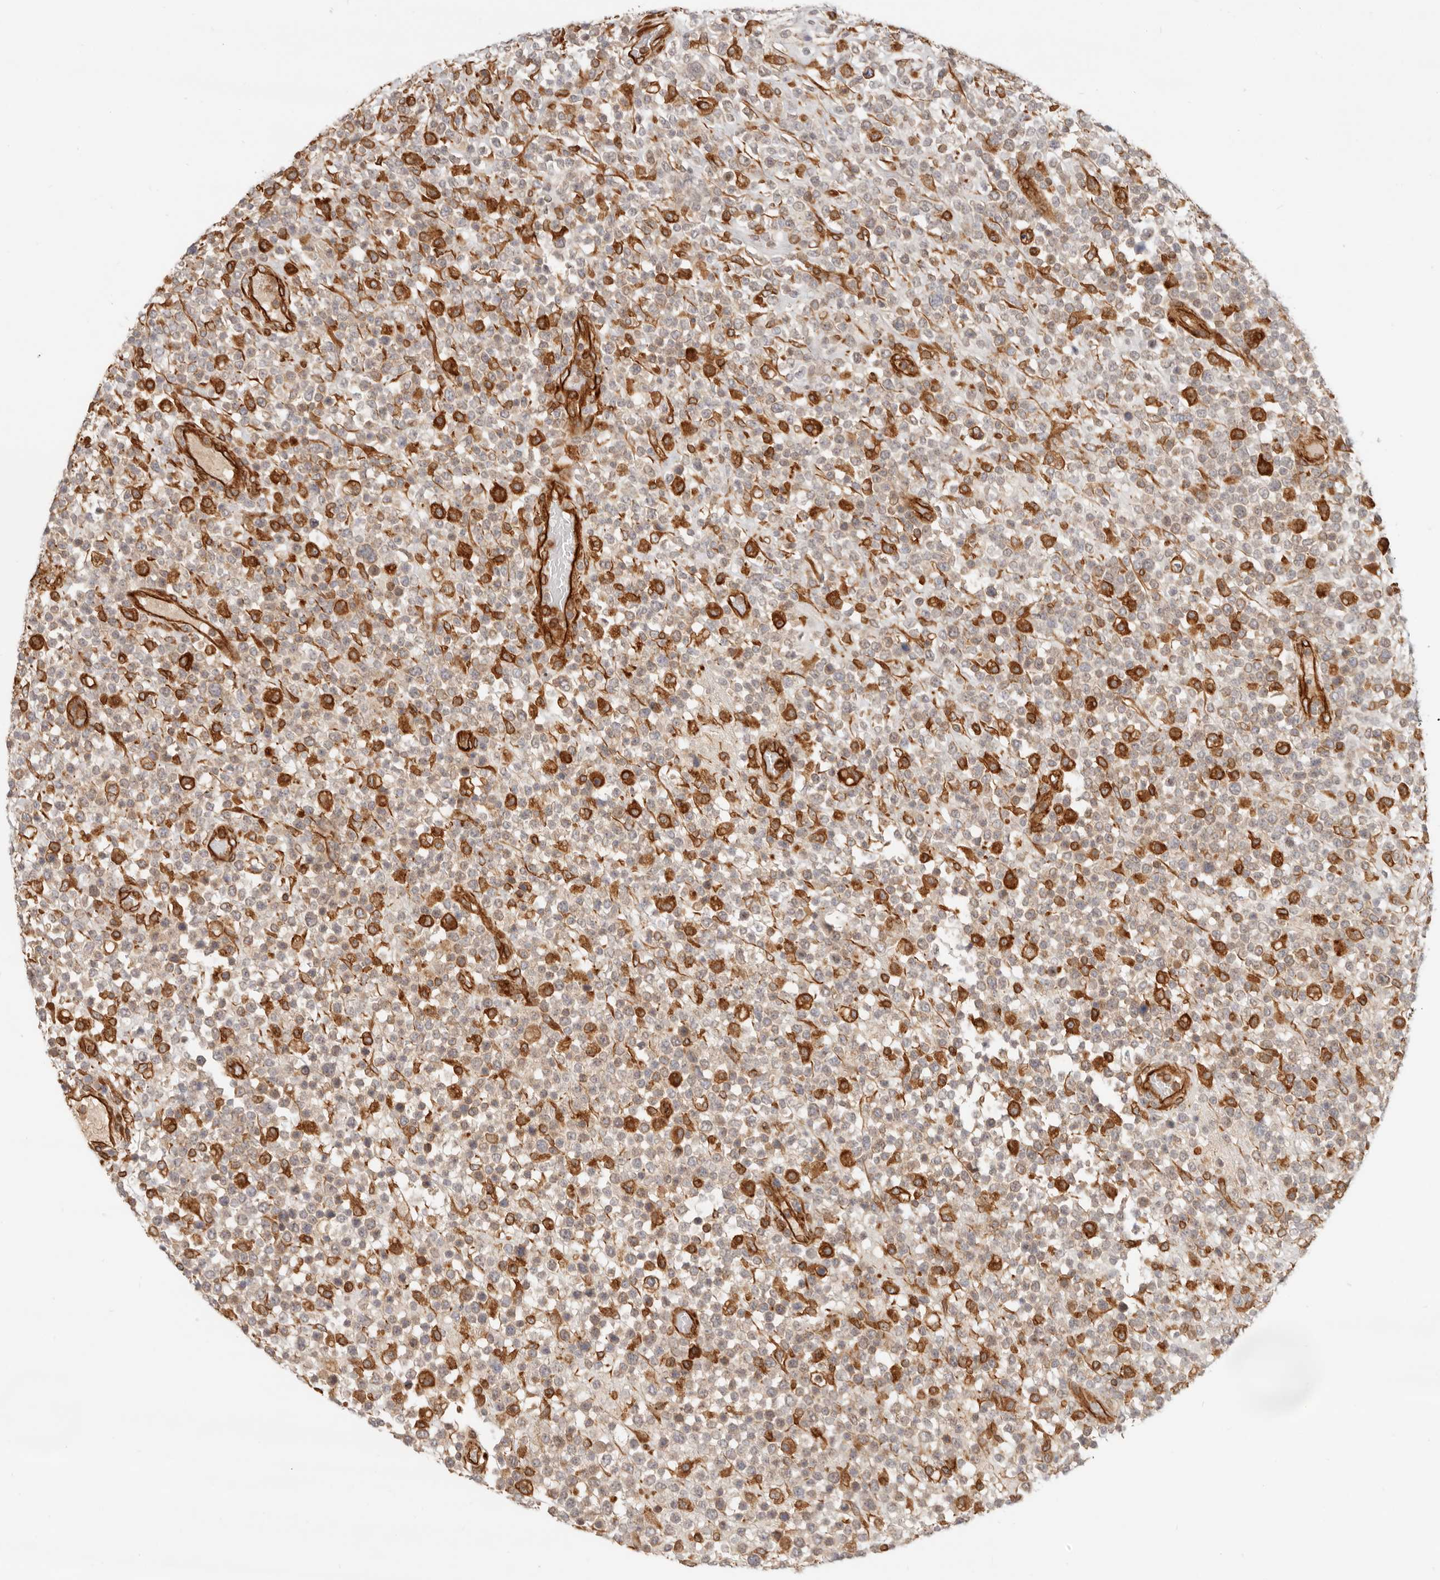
{"staining": {"intensity": "weak", "quantity": "25%-75%", "location": "cytoplasmic/membranous"}, "tissue": "lymphoma", "cell_type": "Tumor cells", "image_type": "cancer", "snomed": [{"axis": "morphology", "description": "Malignant lymphoma, non-Hodgkin's type, High grade"}, {"axis": "topography", "description": "Colon"}], "caption": "Immunohistochemical staining of human high-grade malignant lymphoma, non-Hodgkin's type demonstrates low levels of weak cytoplasmic/membranous protein staining in about 25%-75% of tumor cells.", "gene": "UFSP1", "patient": {"sex": "female", "age": 53}}